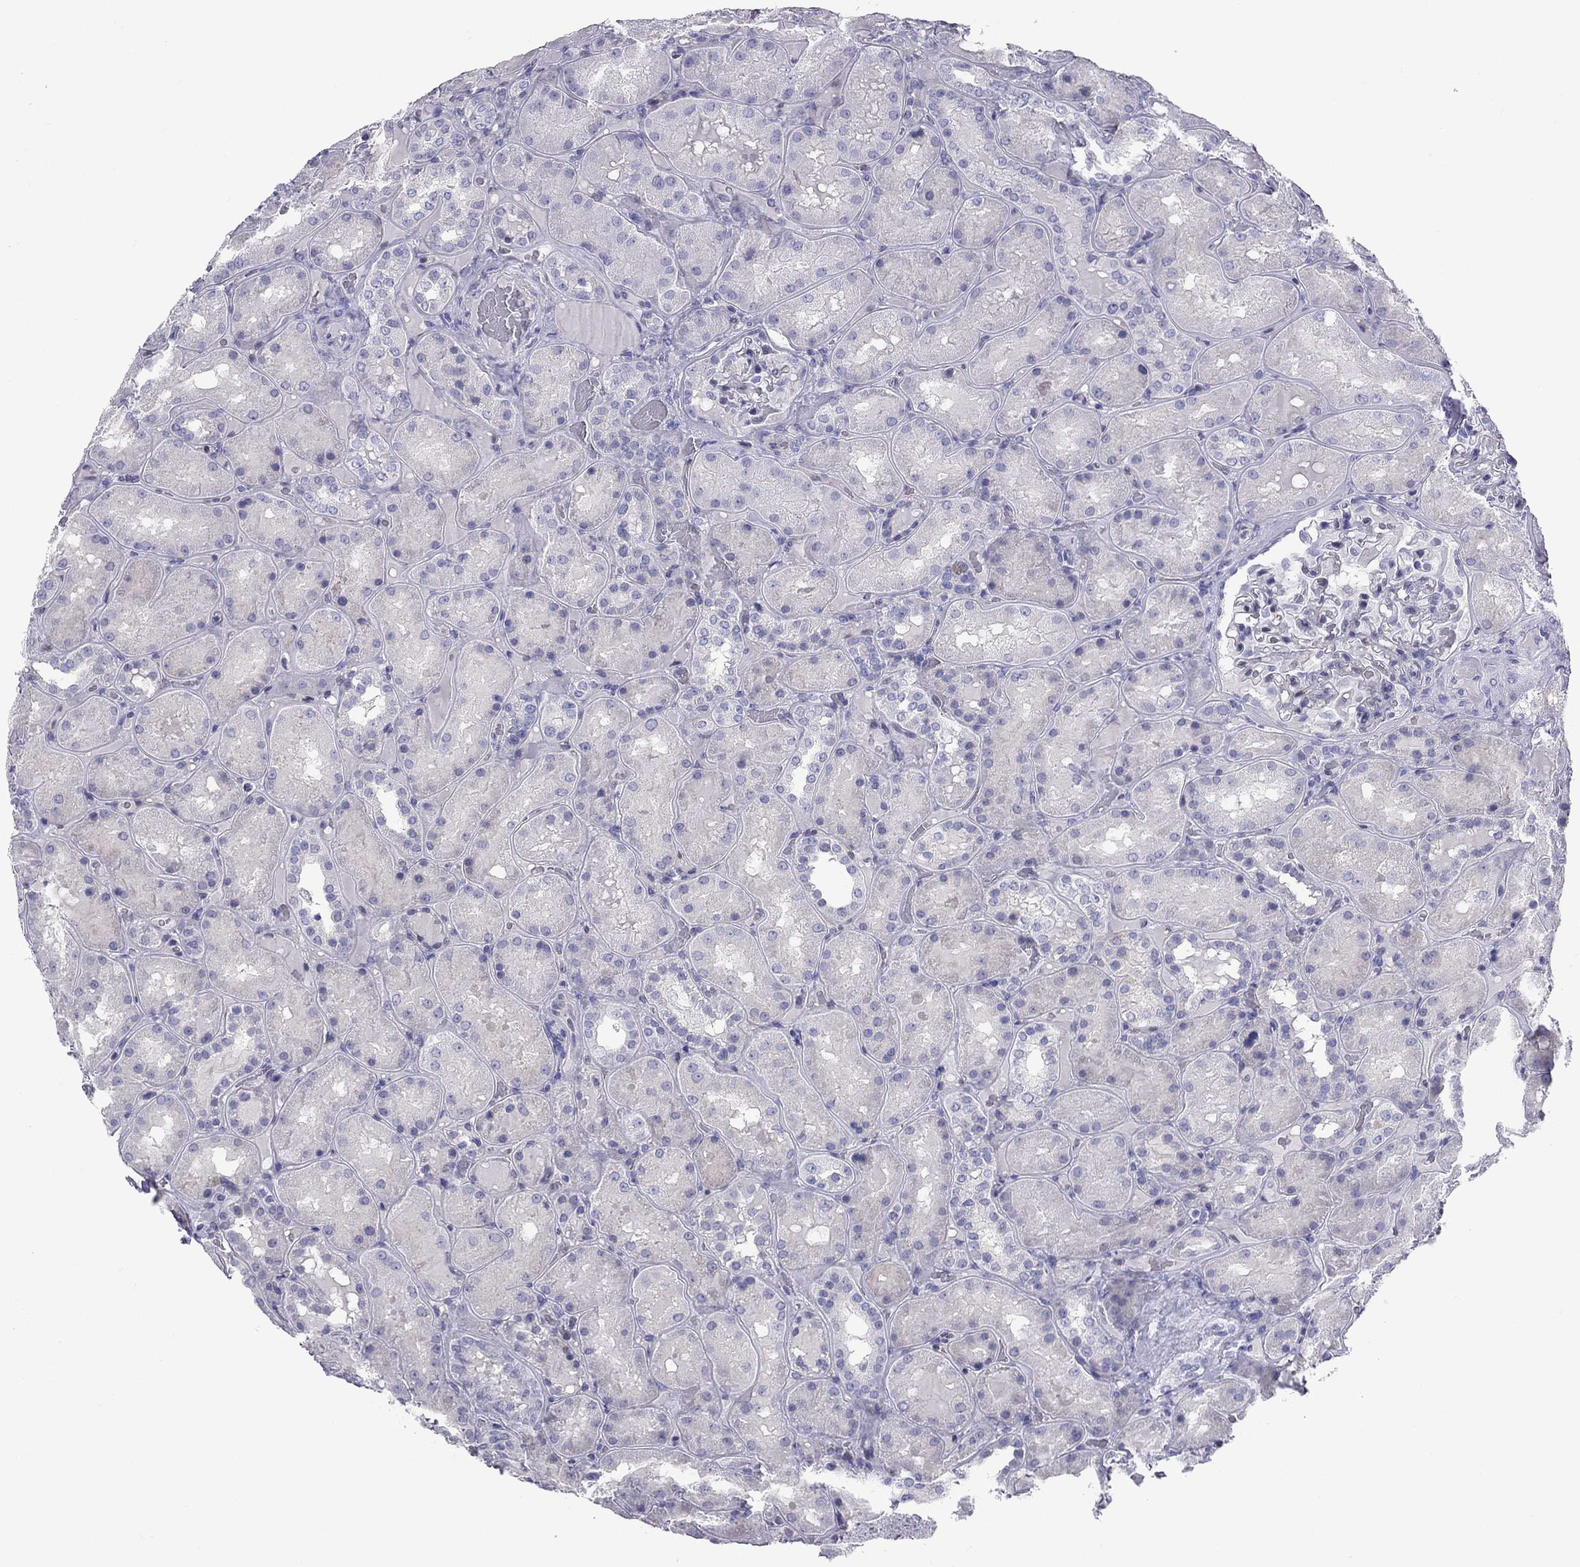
{"staining": {"intensity": "negative", "quantity": "none", "location": "none"}, "tissue": "kidney", "cell_type": "Cells in glomeruli", "image_type": "normal", "snomed": [{"axis": "morphology", "description": "Normal tissue, NOS"}, {"axis": "topography", "description": "Kidney"}], "caption": "High power microscopy image of an immunohistochemistry (IHC) photomicrograph of normal kidney, revealing no significant expression in cells in glomeruli.", "gene": "FSCN3", "patient": {"sex": "male", "age": 73}}